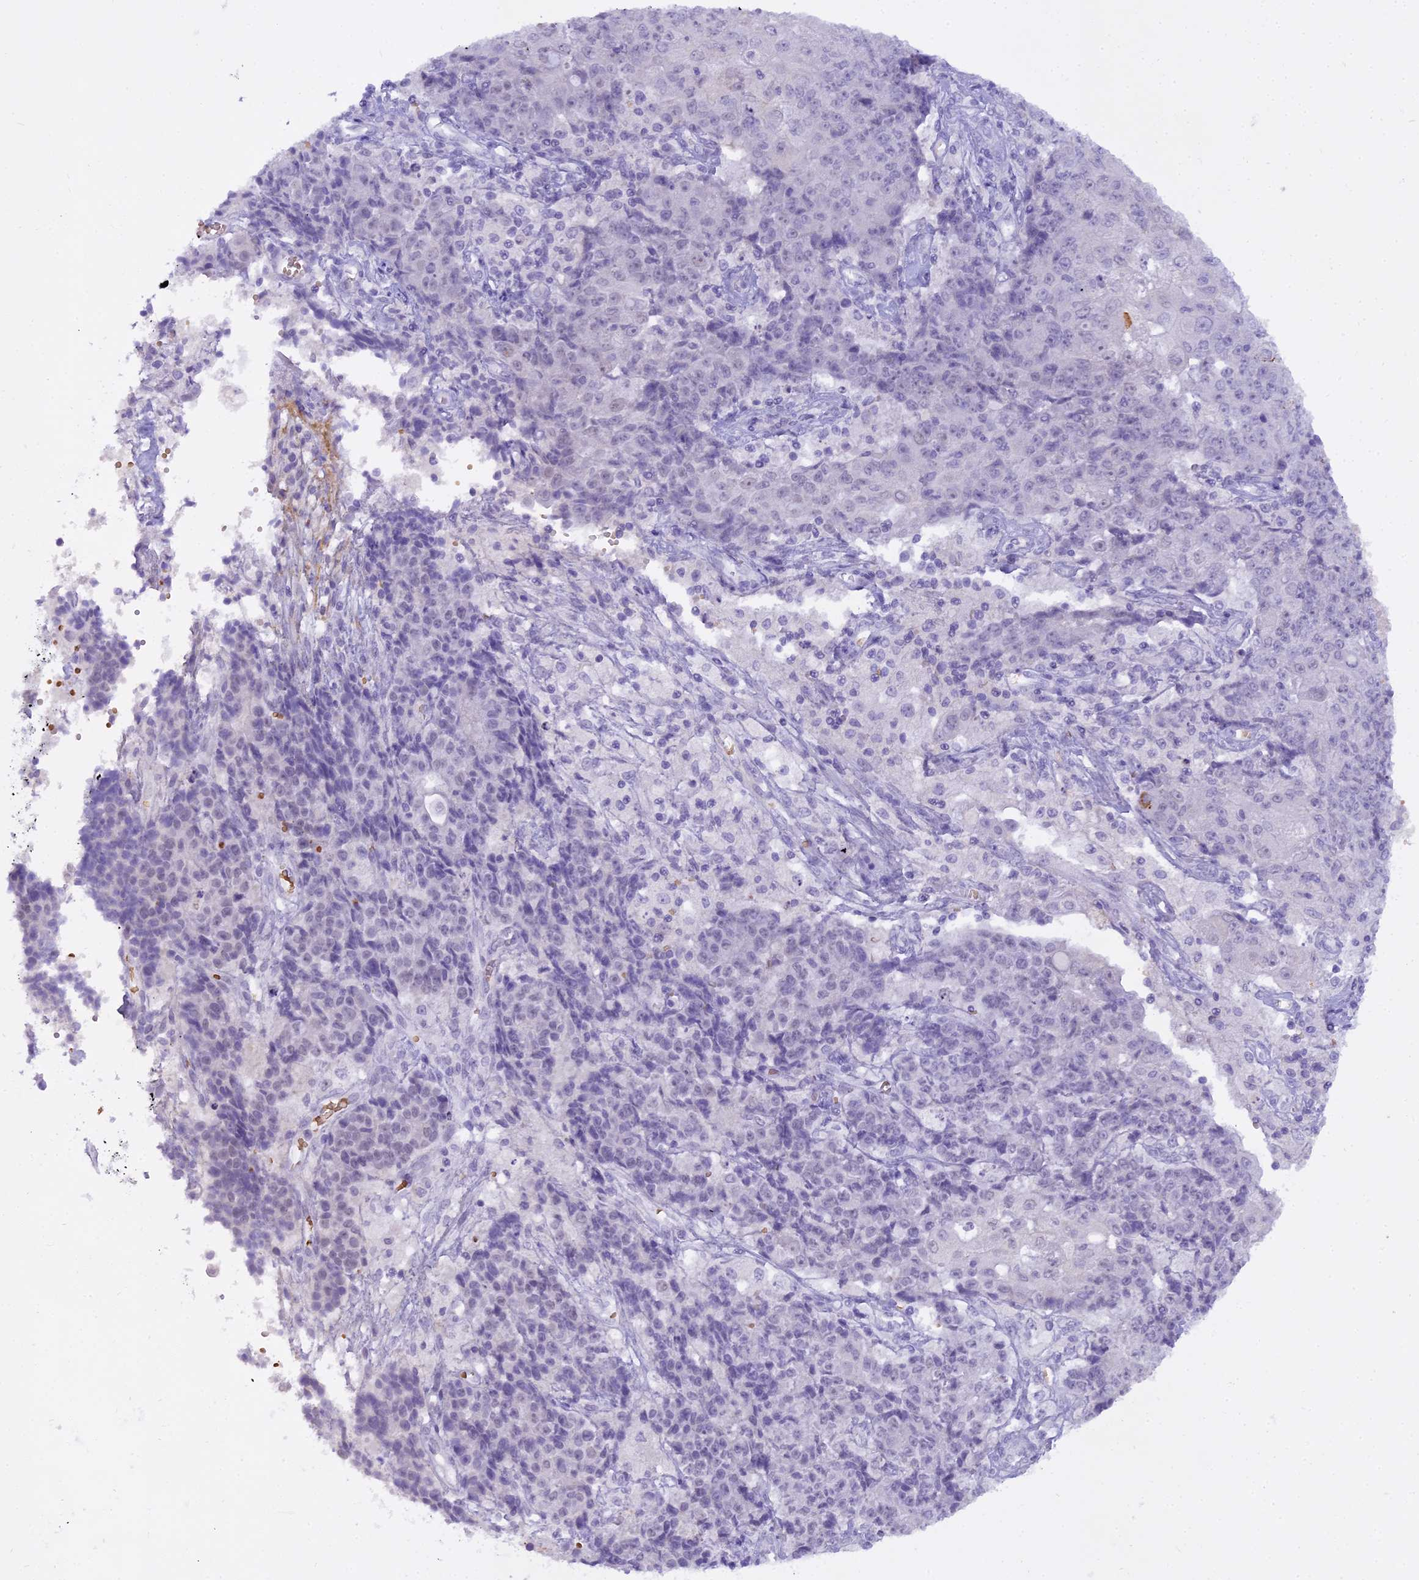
{"staining": {"intensity": "negative", "quantity": "none", "location": "none"}, "tissue": "ovarian cancer", "cell_type": "Tumor cells", "image_type": "cancer", "snomed": [{"axis": "morphology", "description": "Carcinoma, endometroid"}, {"axis": "topography", "description": "Ovary"}], "caption": "An image of endometroid carcinoma (ovarian) stained for a protein shows no brown staining in tumor cells. (DAB IHC, high magnification).", "gene": "OSTN", "patient": {"sex": "female", "age": 42}}